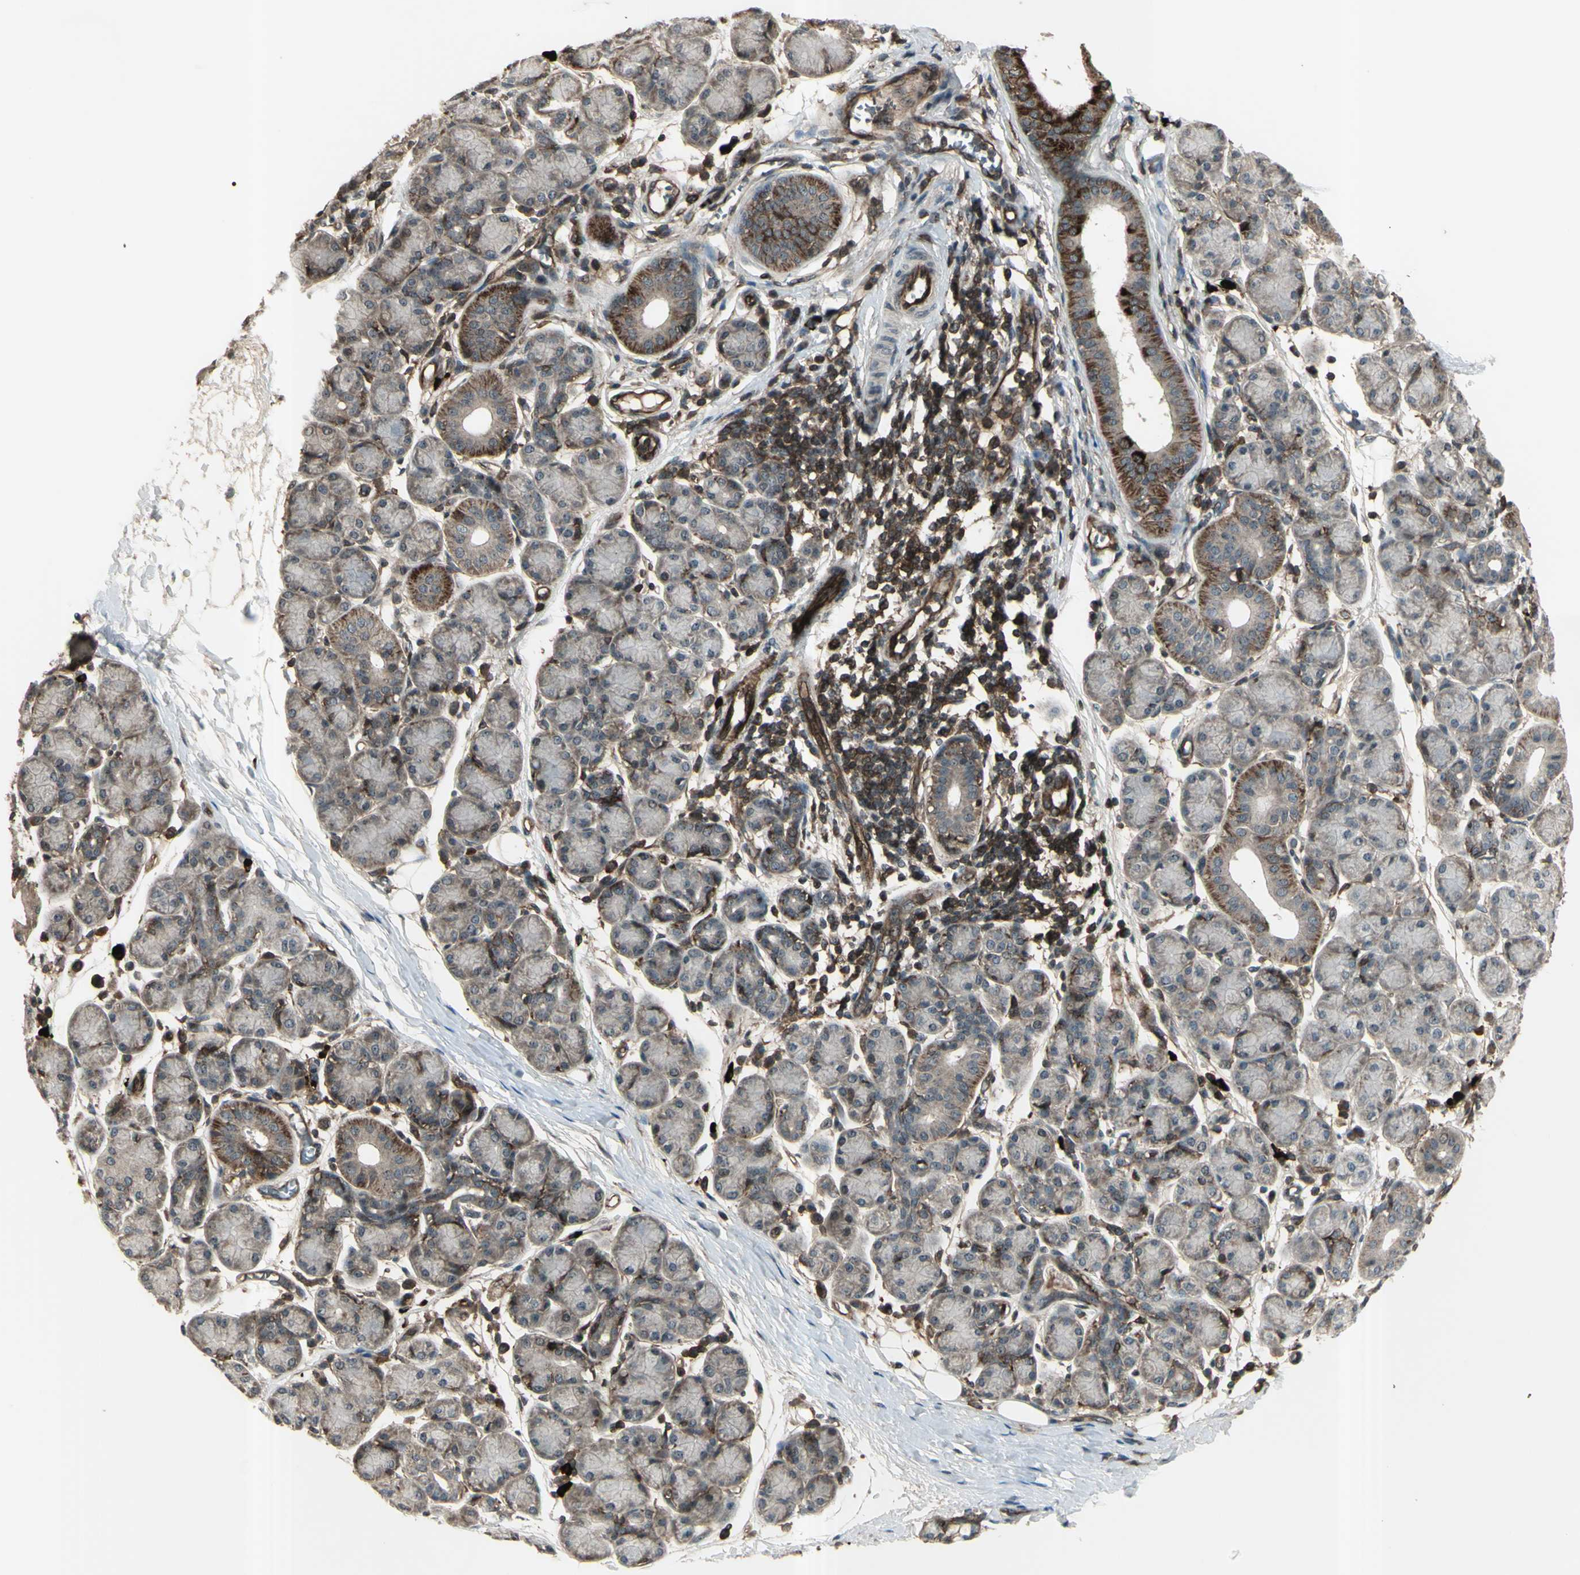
{"staining": {"intensity": "weak", "quantity": "25%-75%", "location": "cytoplasmic/membranous"}, "tissue": "salivary gland", "cell_type": "Glandular cells", "image_type": "normal", "snomed": [{"axis": "morphology", "description": "Normal tissue, NOS"}, {"axis": "morphology", "description": "Inflammation, NOS"}, {"axis": "topography", "description": "Lymph node"}, {"axis": "topography", "description": "Salivary gland"}], "caption": "Immunohistochemical staining of normal salivary gland reveals low levels of weak cytoplasmic/membranous positivity in about 25%-75% of glandular cells.", "gene": "FXYD5", "patient": {"sex": "male", "age": 3}}